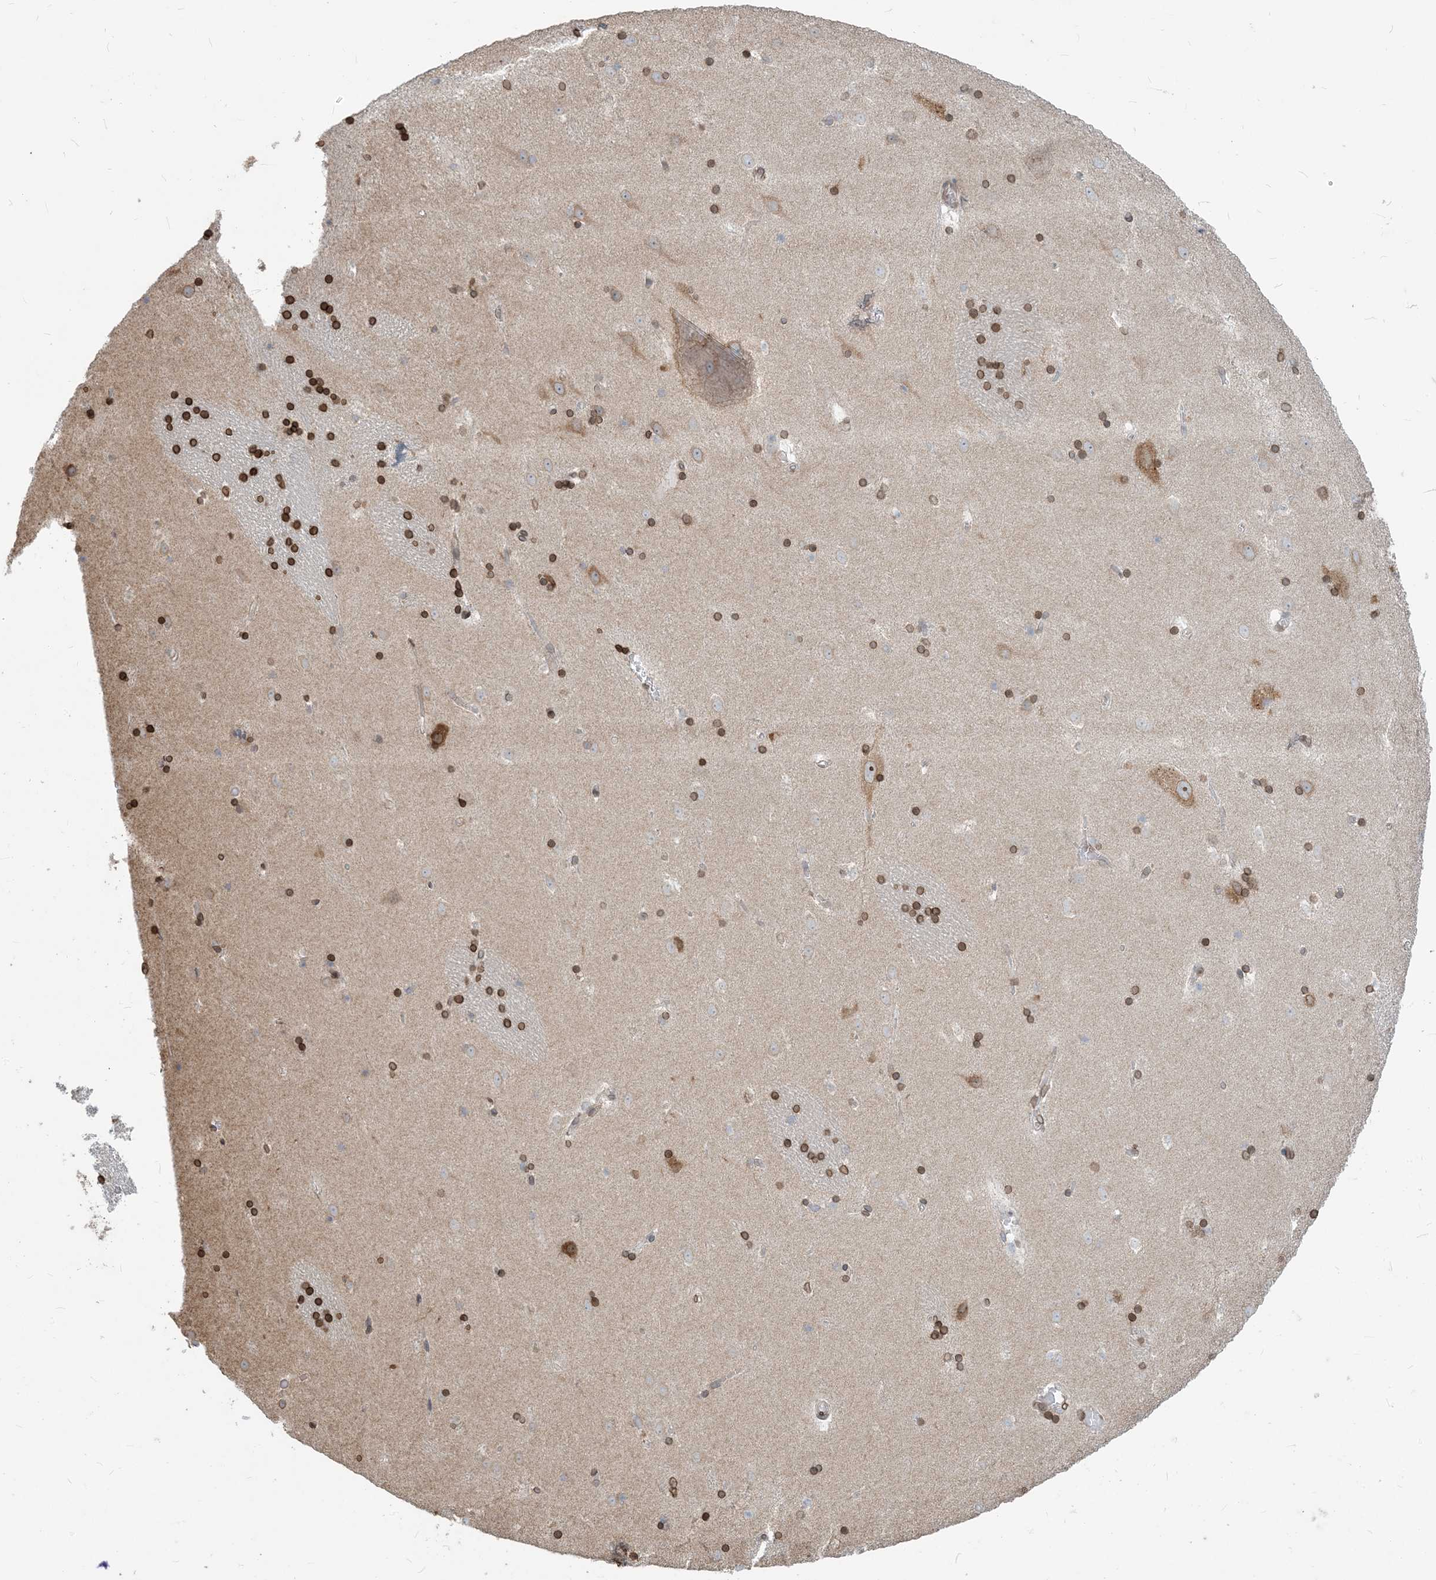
{"staining": {"intensity": "strong", "quantity": ">75%", "location": "cytoplasmic/membranous,nuclear"}, "tissue": "caudate", "cell_type": "Glial cells", "image_type": "normal", "snomed": [{"axis": "morphology", "description": "Normal tissue, NOS"}, {"axis": "topography", "description": "Lateral ventricle wall"}], "caption": "Approximately >75% of glial cells in unremarkable human caudate reveal strong cytoplasmic/membranous,nuclear protein staining as visualized by brown immunohistochemical staining.", "gene": "WWP1", "patient": {"sex": "male", "age": 45}}